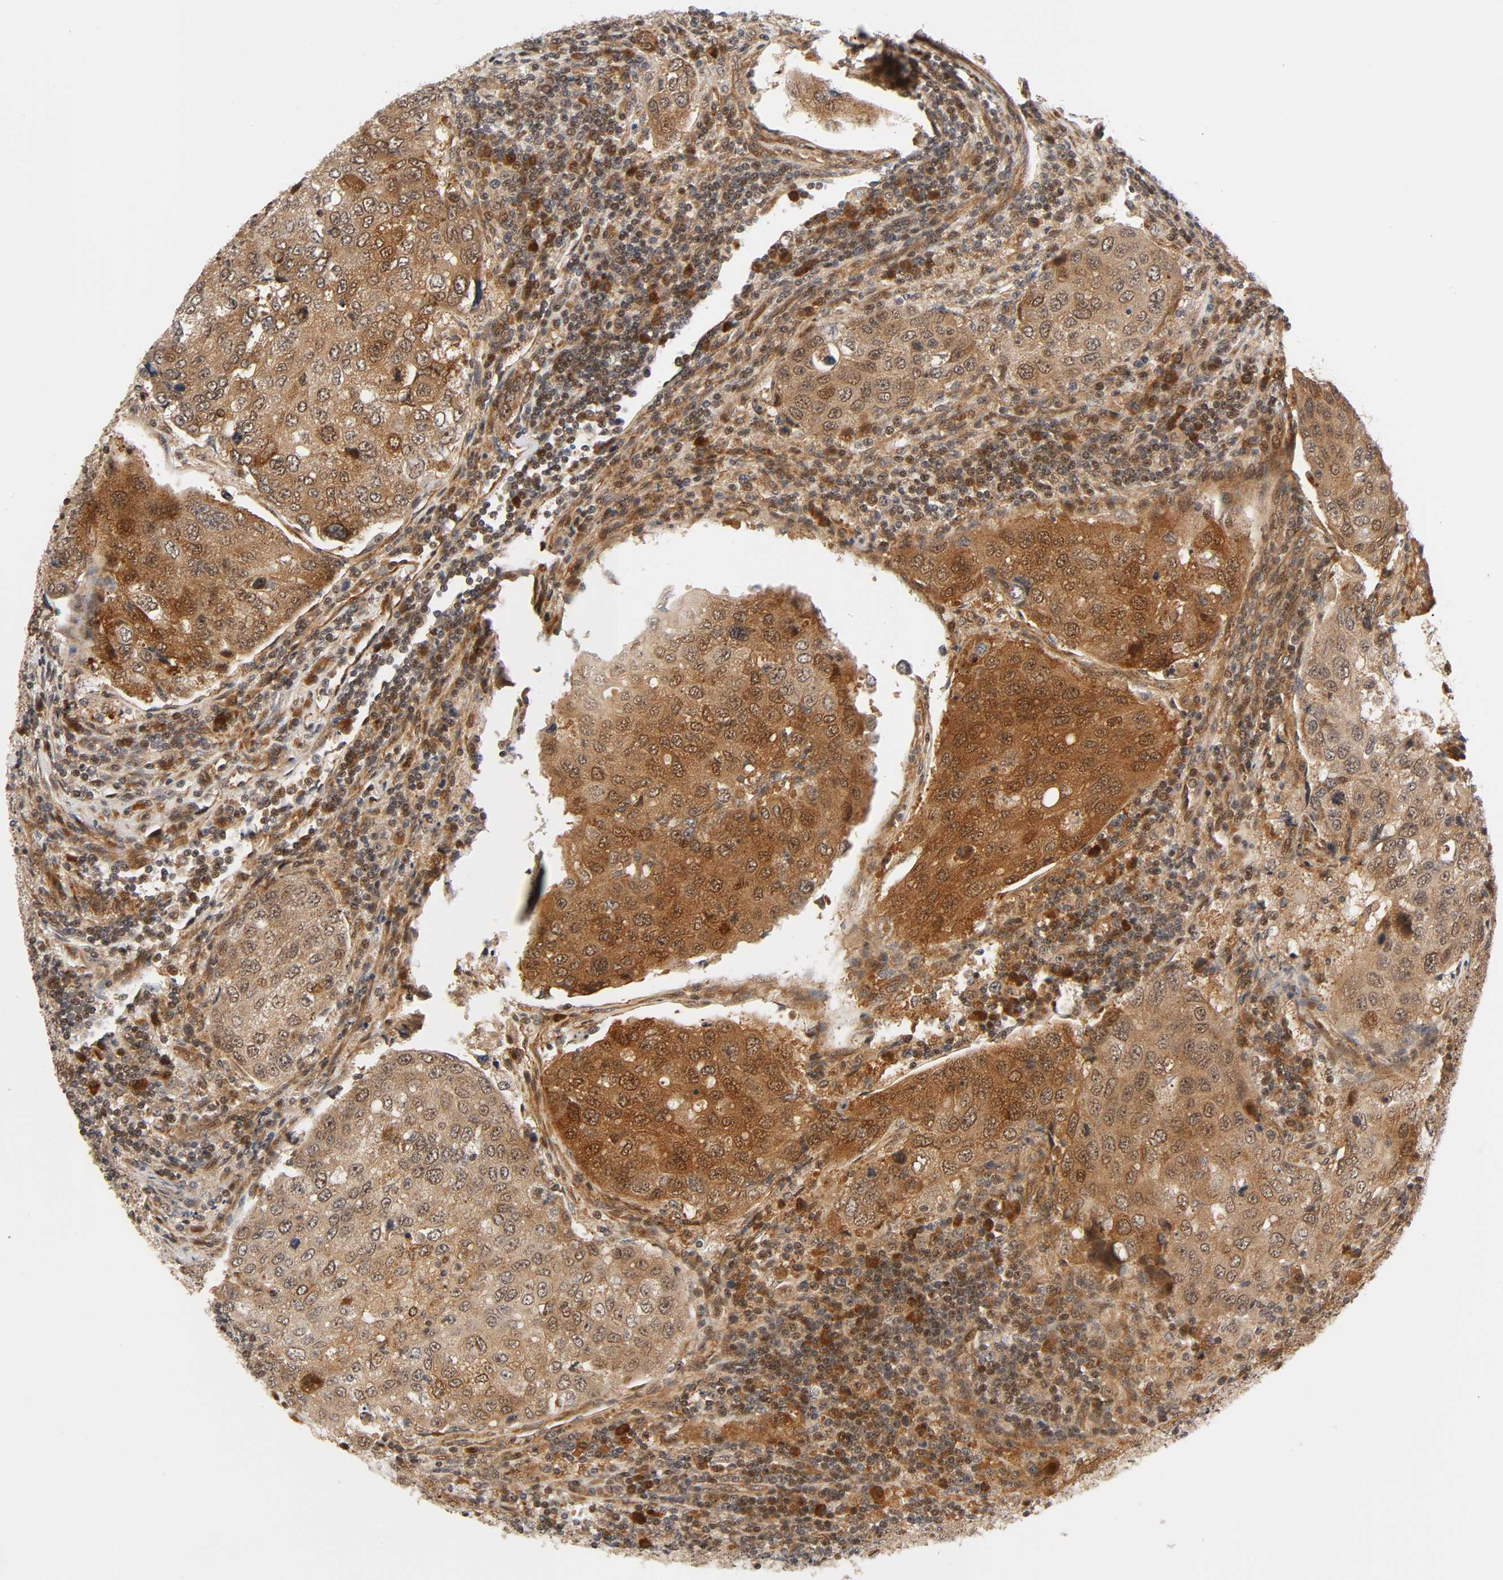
{"staining": {"intensity": "moderate", "quantity": ">75%", "location": "cytoplasmic/membranous,nuclear"}, "tissue": "urothelial cancer", "cell_type": "Tumor cells", "image_type": "cancer", "snomed": [{"axis": "morphology", "description": "Urothelial carcinoma, High grade"}, {"axis": "topography", "description": "Lymph node"}, {"axis": "topography", "description": "Urinary bladder"}], "caption": "Urothelial cancer stained for a protein shows moderate cytoplasmic/membranous and nuclear positivity in tumor cells.", "gene": "IQCJ-SCHIP1", "patient": {"sex": "male", "age": 51}}